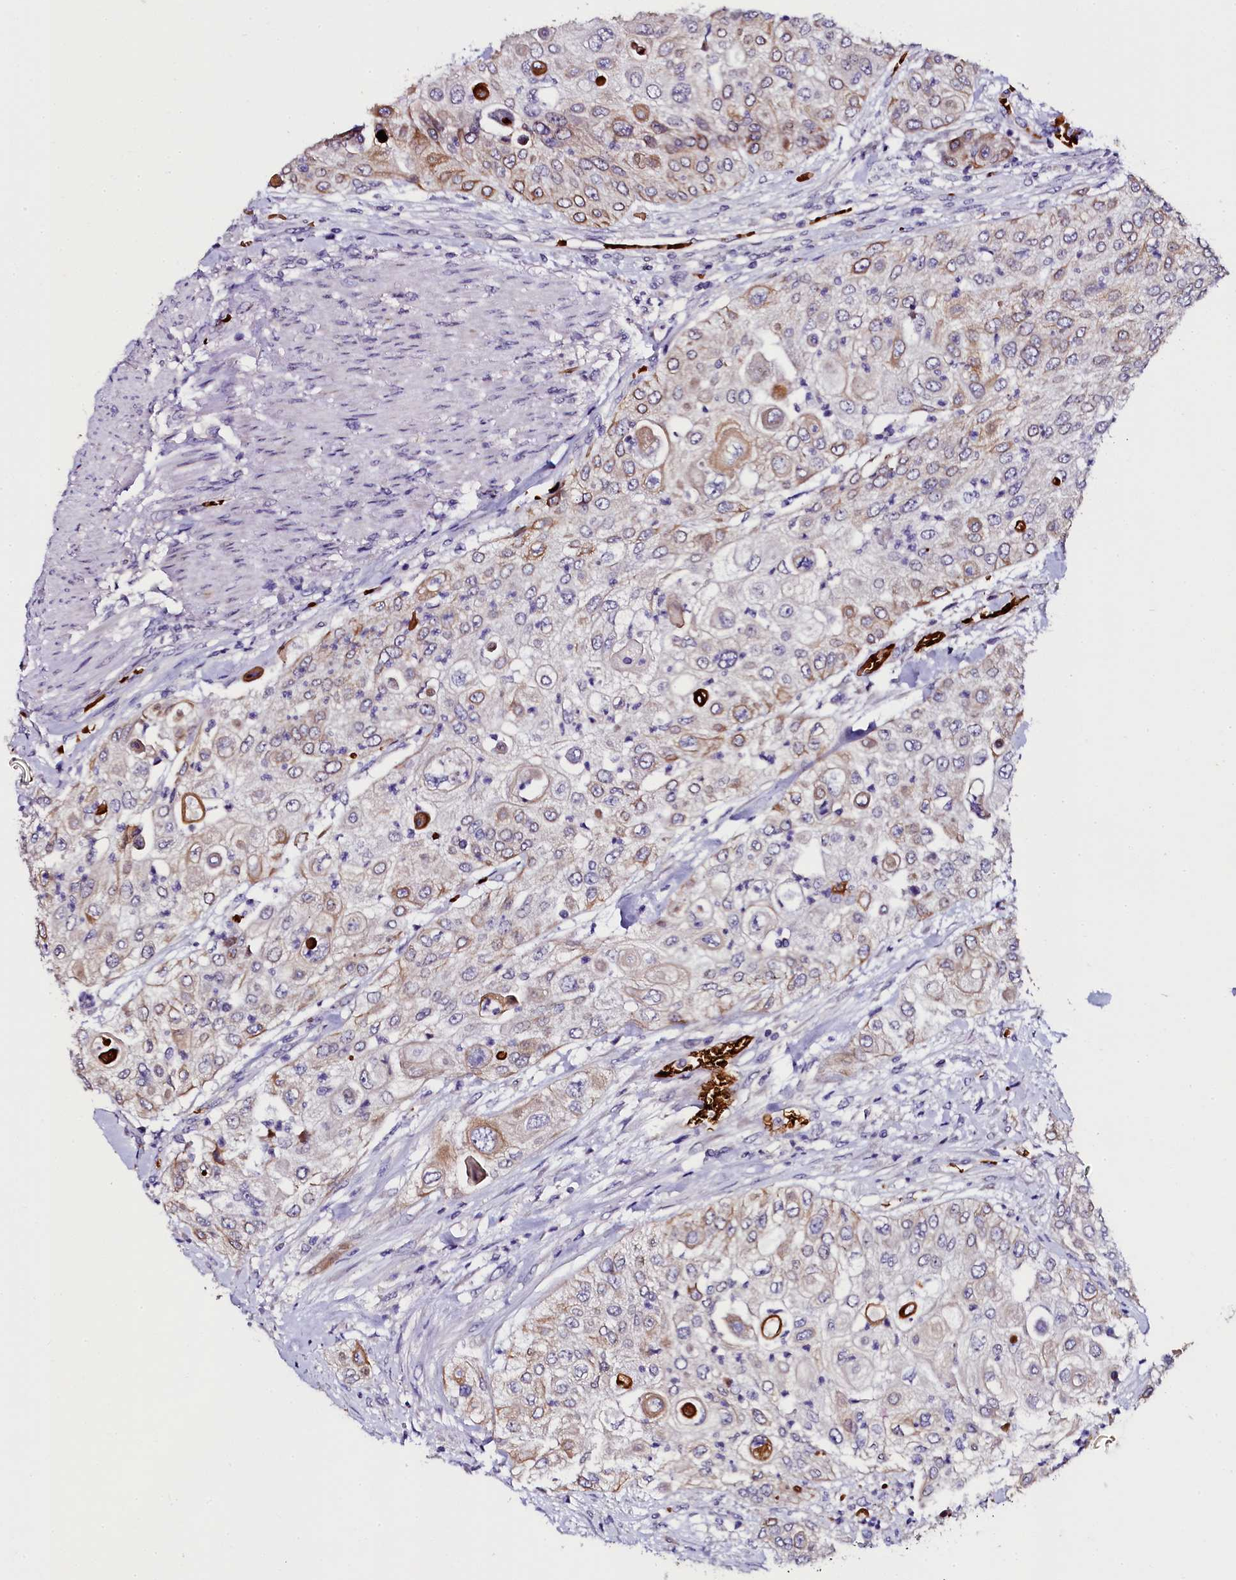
{"staining": {"intensity": "moderate", "quantity": "<25%", "location": "cytoplasmic/membranous"}, "tissue": "urothelial cancer", "cell_type": "Tumor cells", "image_type": "cancer", "snomed": [{"axis": "morphology", "description": "Urothelial carcinoma, High grade"}, {"axis": "topography", "description": "Urinary bladder"}], "caption": "High-power microscopy captured an IHC image of urothelial carcinoma (high-grade), revealing moderate cytoplasmic/membranous staining in about <25% of tumor cells.", "gene": "CTDSPL2", "patient": {"sex": "female", "age": 79}}